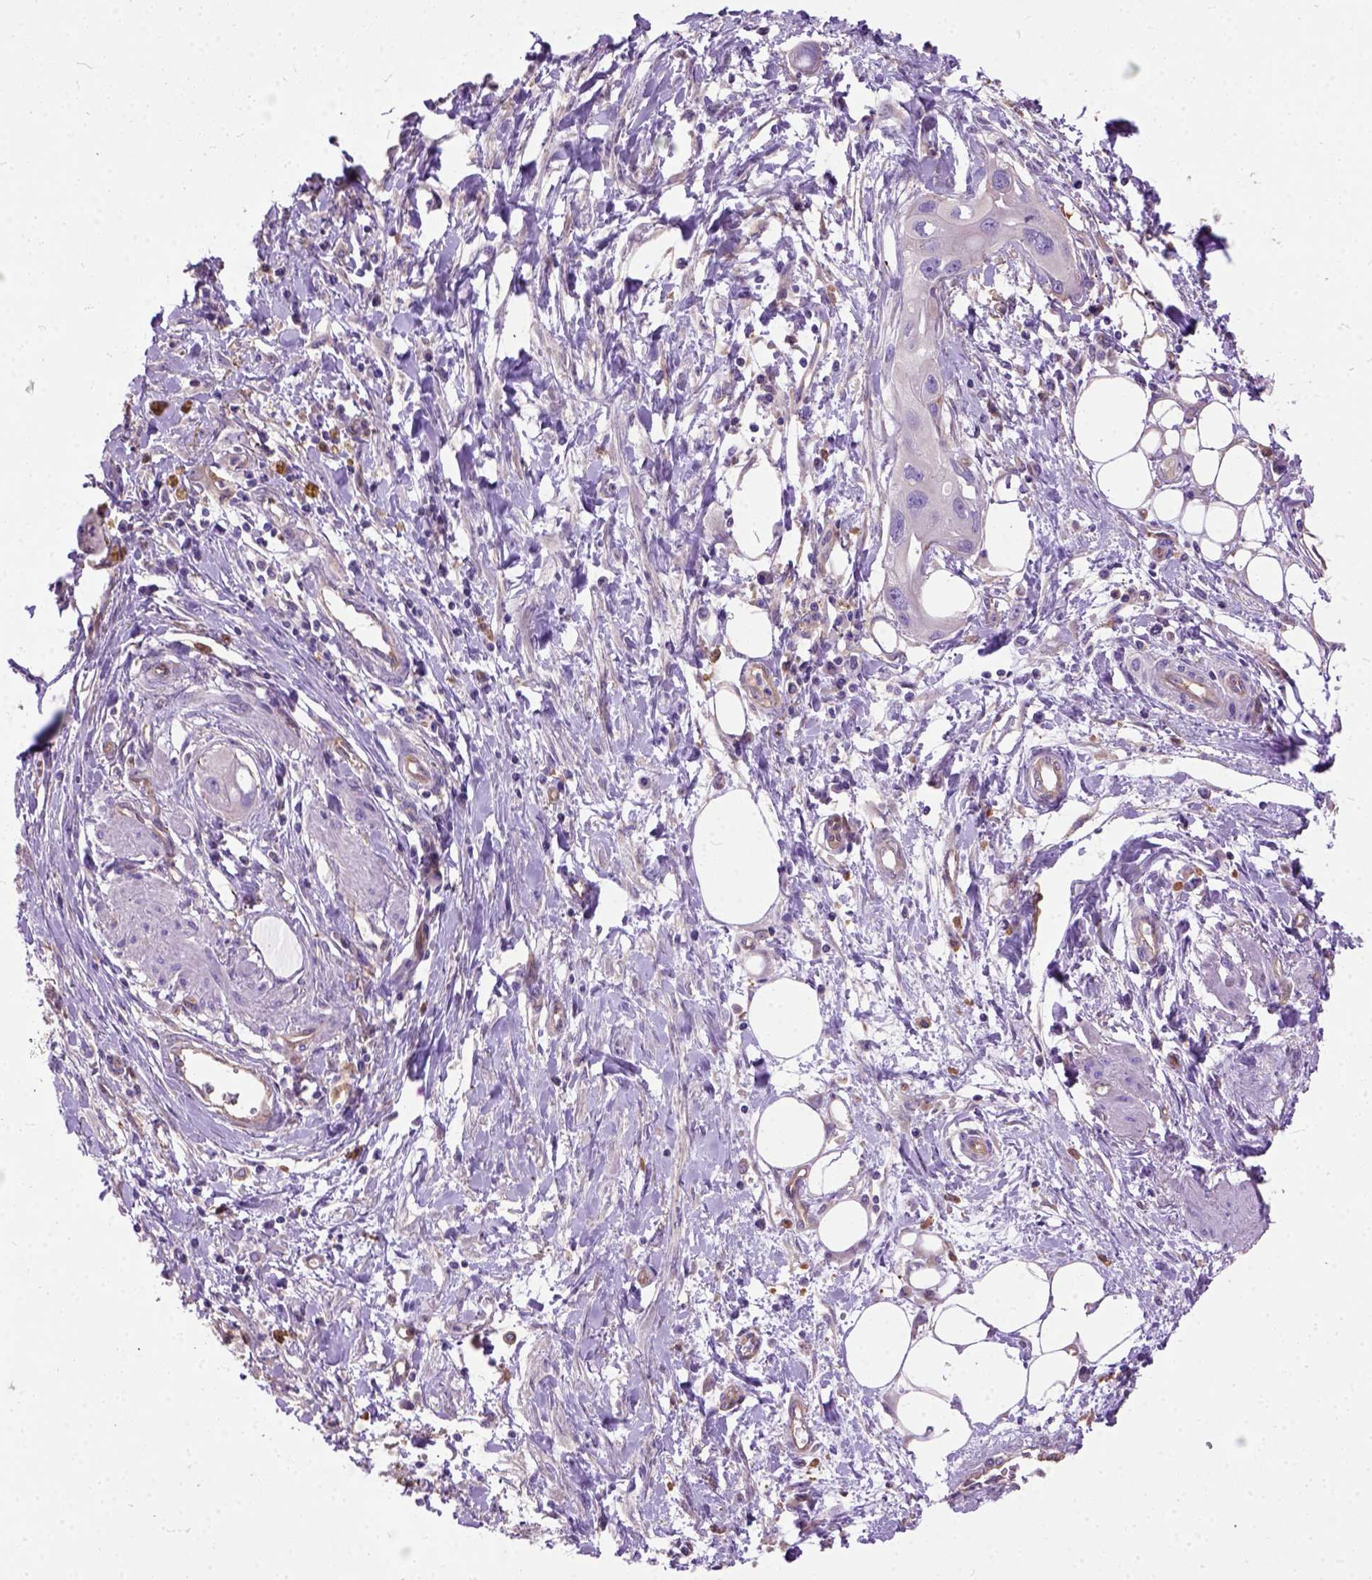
{"staining": {"intensity": "negative", "quantity": "none", "location": "none"}, "tissue": "pancreatic cancer", "cell_type": "Tumor cells", "image_type": "cancer", "snomed": [{"axis": "morphology", "description": "Adenocarcinoma, NOS"}, {"axis": "topography", "description": "Pancreas"}], "caption": "DAB (3,3'-diaminobenzidine) immunohistochemical staining of human pancreatic adenocarcinoma displays no significant positivity in tumor cells.", "gene": "SEMA4F", "patient": {"sex": "male", "age": 60}}